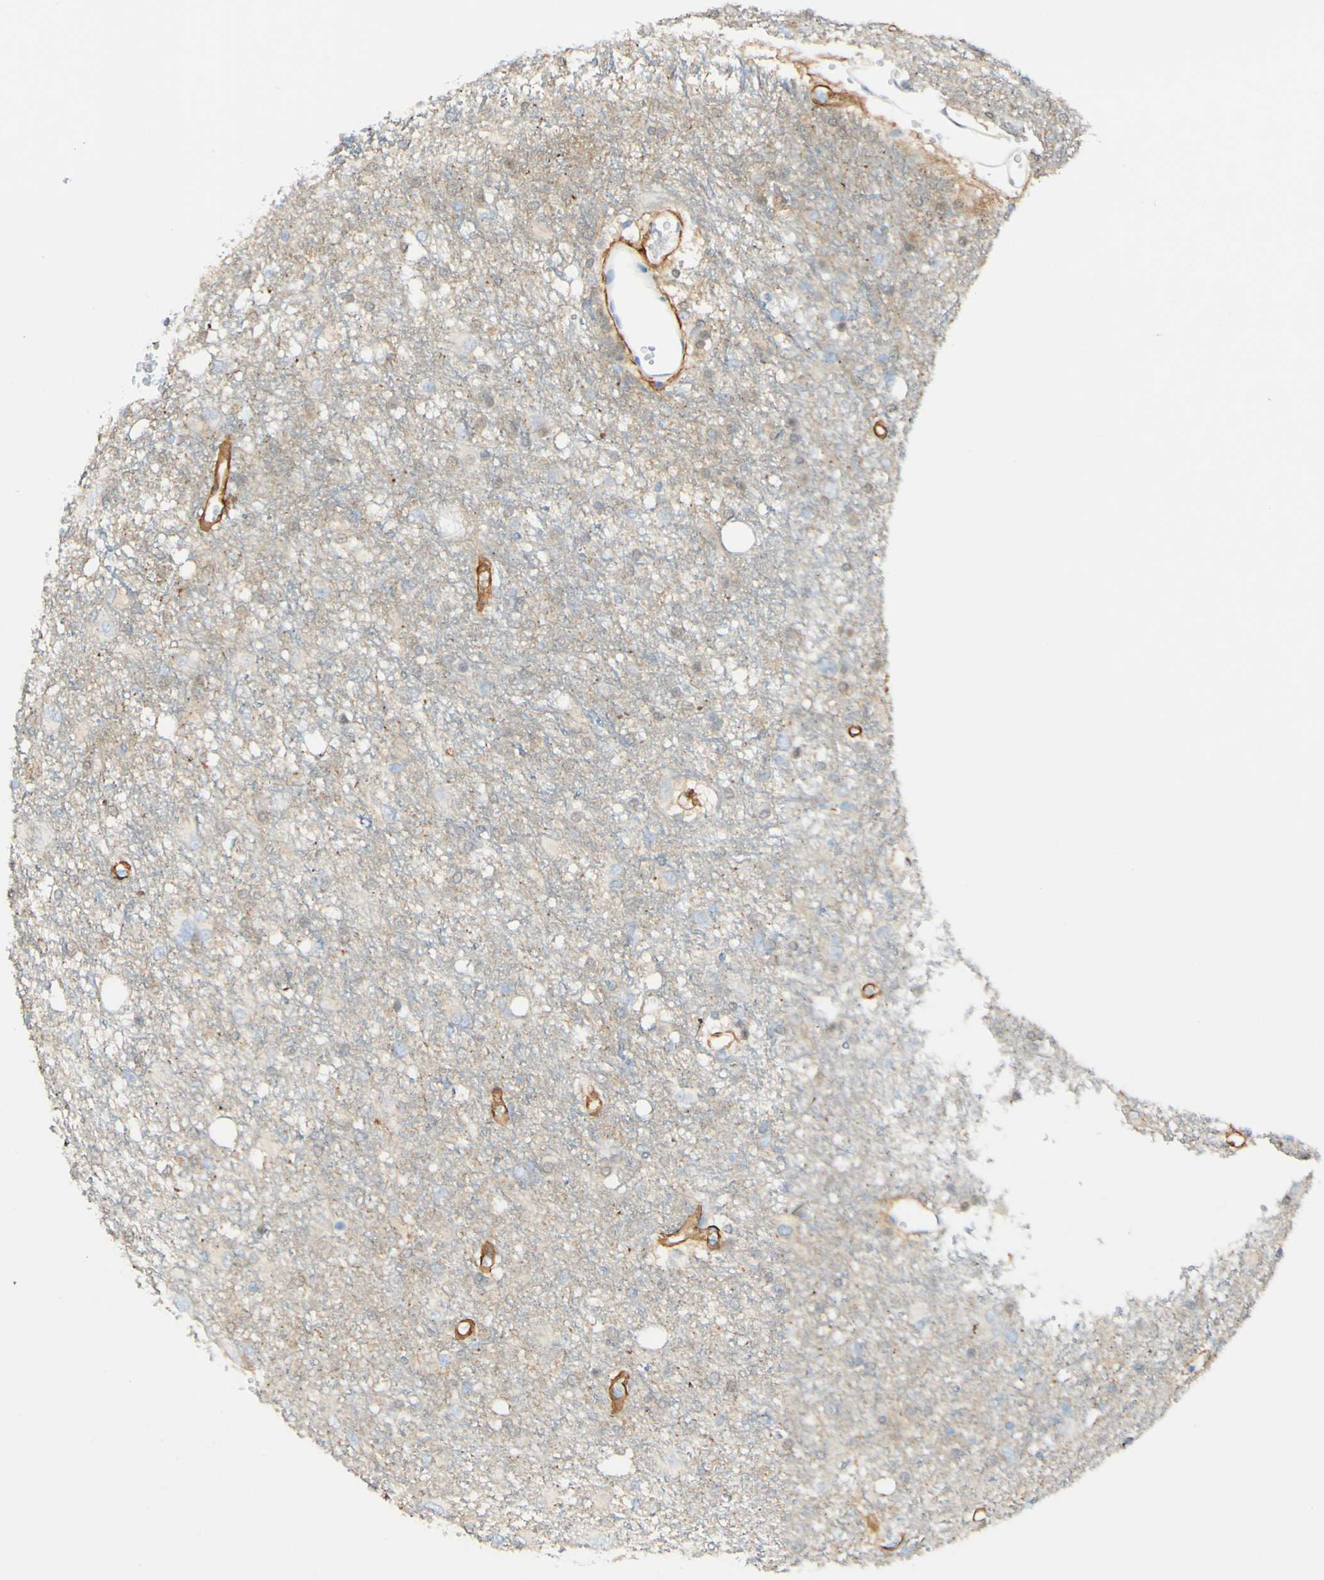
{"staining": {"intensity": "negative", "quantity": "none", "location": "none"}, "tissue": "glioma", "cell_type": "Tumor cells", "image_type": "cancer", "snomed": [{"axis": "morphology", "description": "Glioma, malignant, High grade"}, {"axis": "topography", "description": "Brain"}], "caption": "Immunohistochemistry of glioma shows no staining in tumor cells.", "gene": "FGF4", "patient": {"sex": "female", "age": 59}}